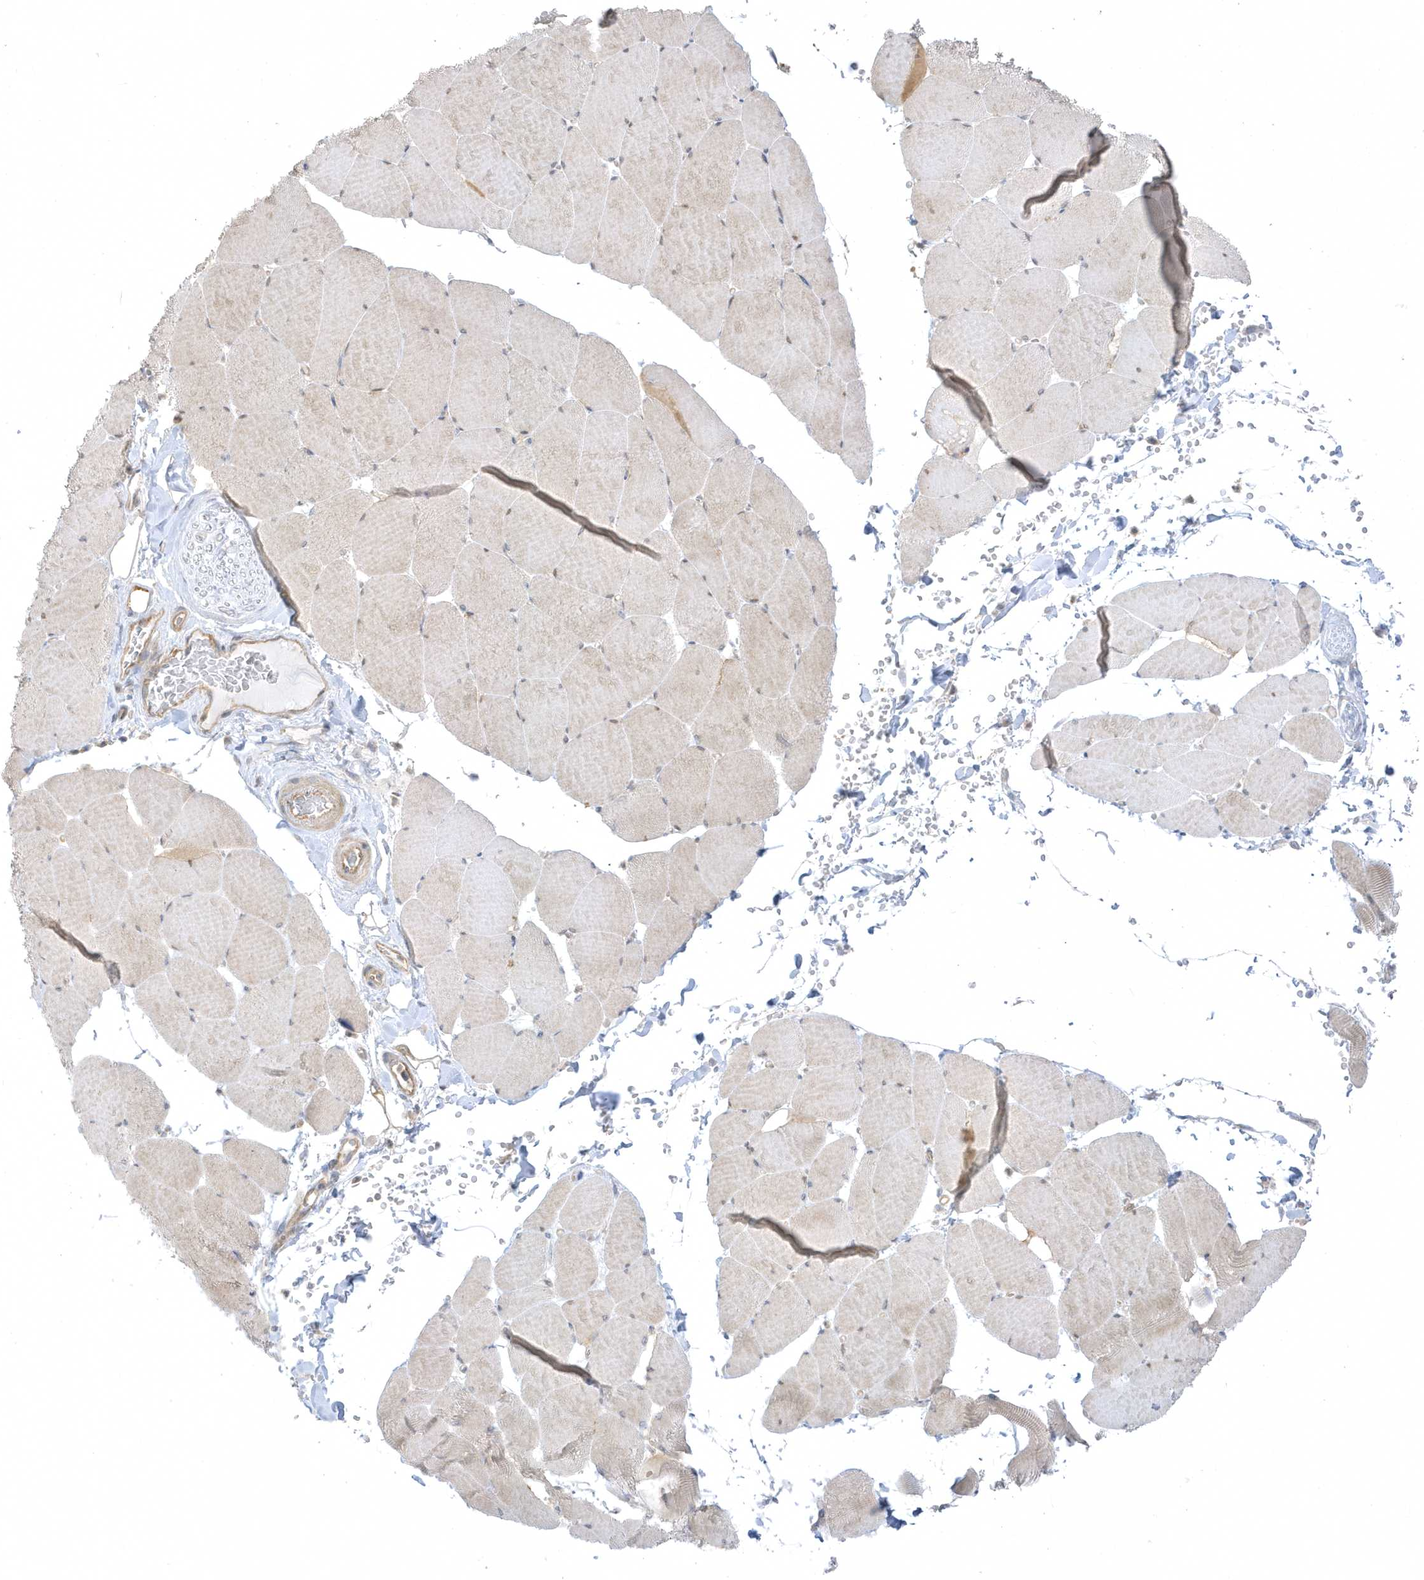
{"staining": {"intensity": "weak", "quantity": "25%-75%", "location": "cytoplasmic/membranous"}, "tissue": "skeletal muscle", "cell_type": "Myocytes", "image_type": "normal", "snomed": [{"axis": "morphology", "description": "Normal tissue, NOS"}, {"axis": "topography", "description": "Skeletal muscle"}, {"axis": "topography", "description": "Head-Neck"}], "caption": "An image of human skeletal muscle stained for a protein shows weak cytoplasmic/membranous brown staining in myocytes.", "gene": "ARHGEF9", "patient": {"sex": "male", "age": 66}}